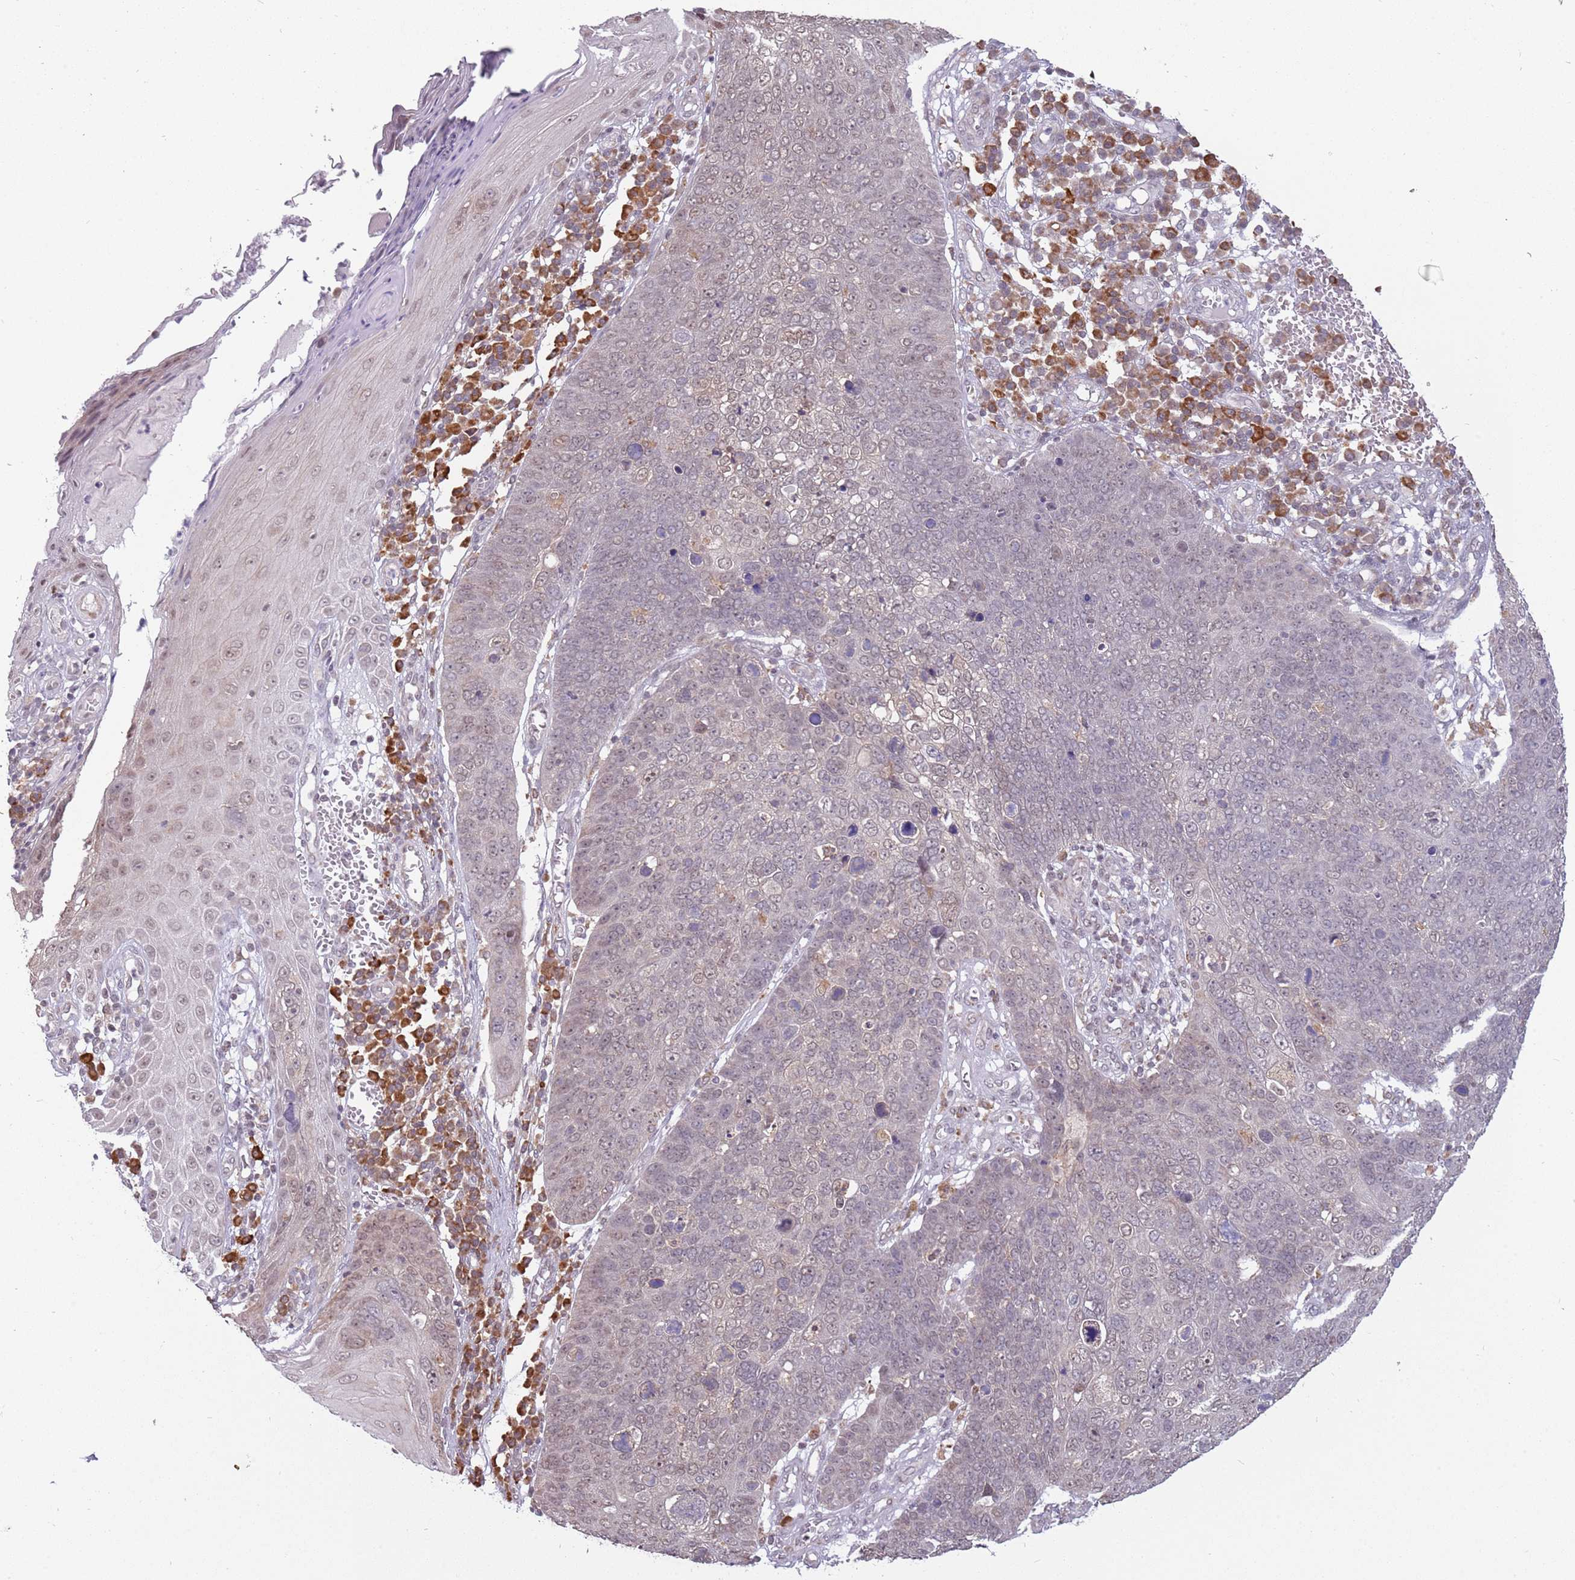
{"staining": {"intensity": "weak", "quantity": "<25%", "location": "nuclear"}, "tissue": "skin cancer", "cell_type": "Tumor cells", "image_type": "cancer", "snomed": [{"axis": "morphology", "description": "Squamous cell carcinoma, NOS"}, {"axis": "topography", "description": "Skin"}], "caption": "Tumor cells are negative for protein expression in human skin cancer.", "gene": "BARD1", "patient": {"sex": "male", "age": 71}}